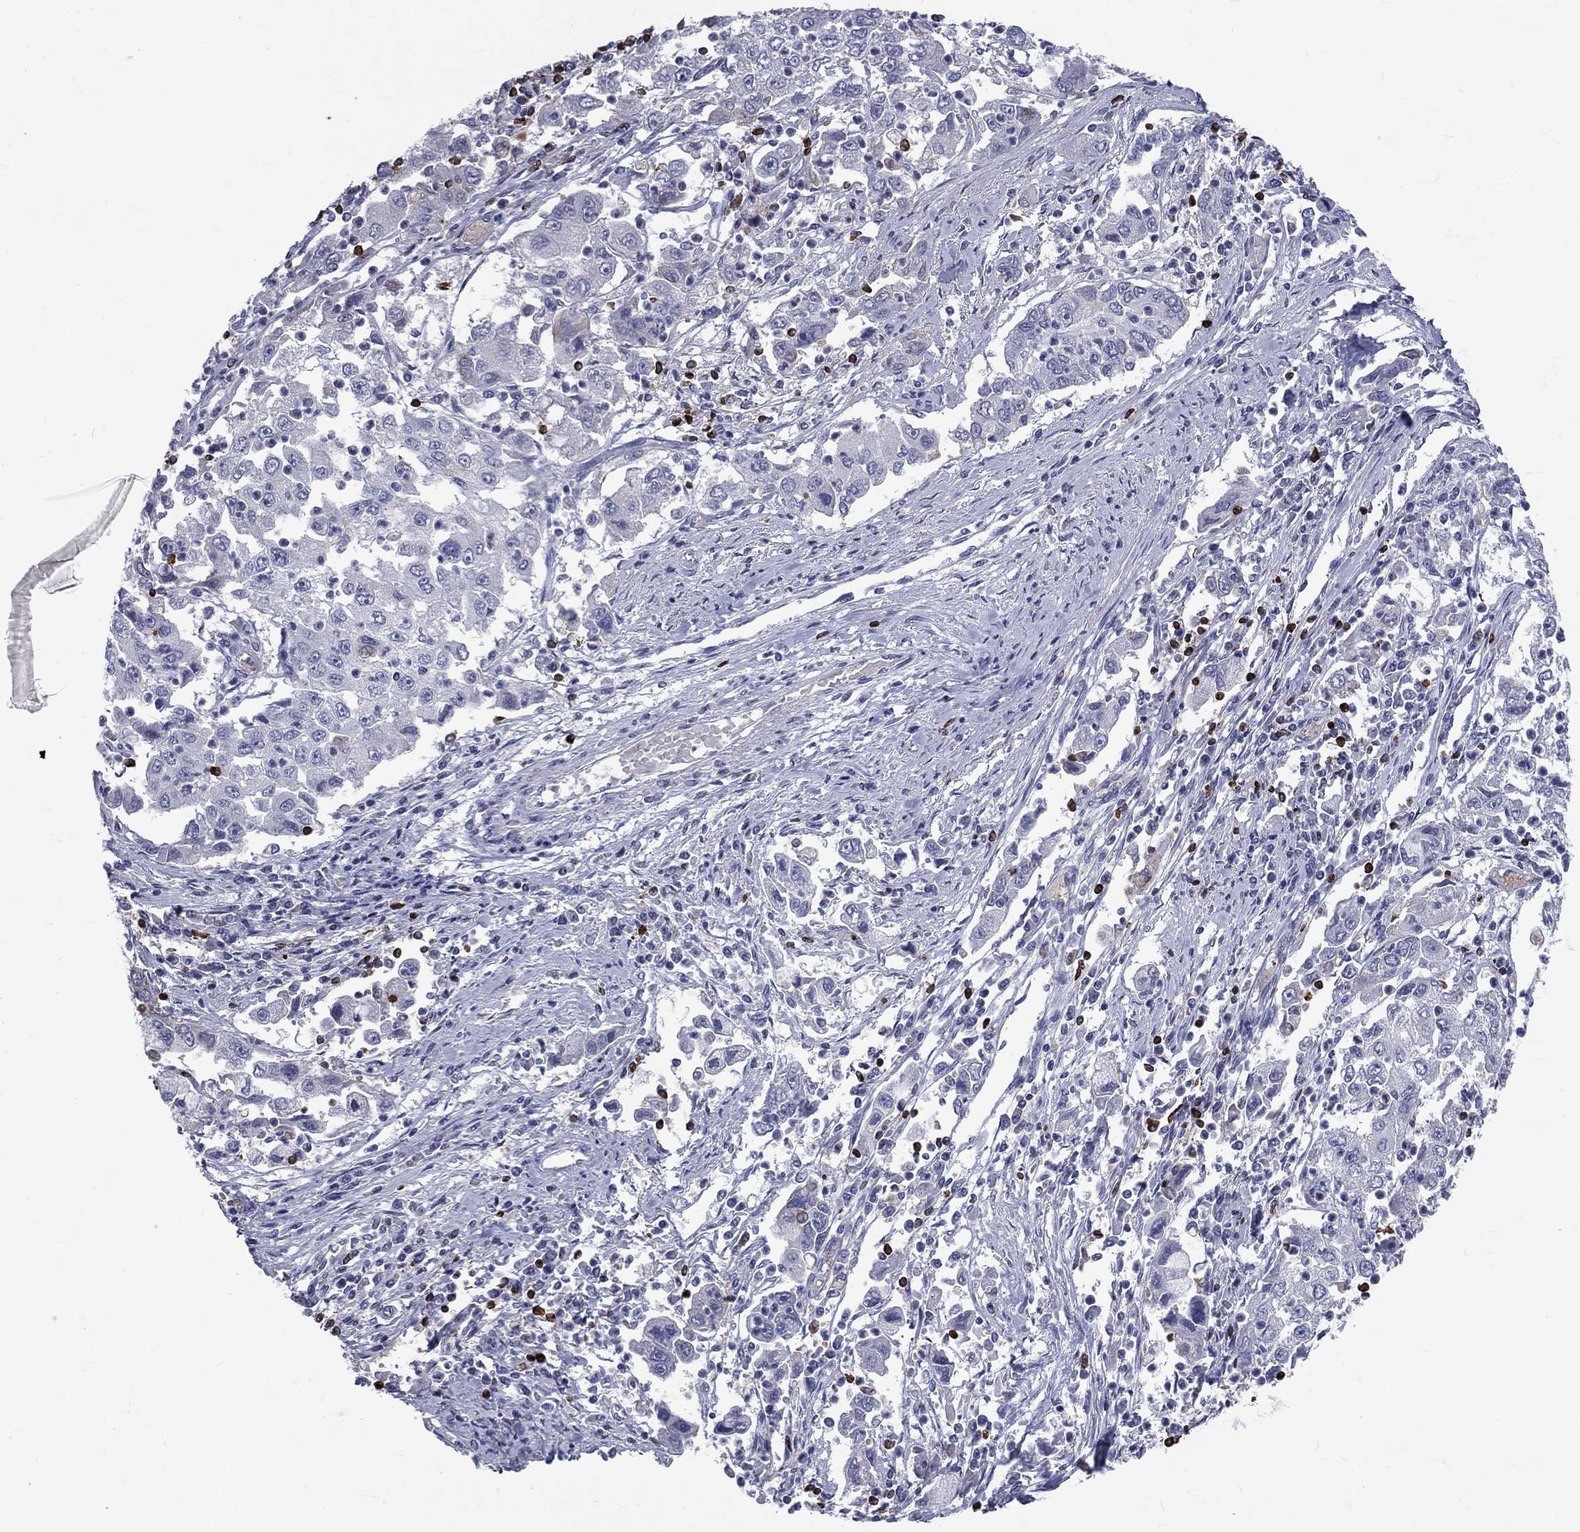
{"staining": {"intensity": "negative", "quantity": "none", "location": "none"}, "tissue": "cervical cancer", "cell_type": "Tumor cells", "image_type": "cancer", "snomed": [{"axis": "morphology", "description": "Squamous cell carcinoma, NOS"}, {"axis": "topography", "description": "Cervix"}], "caption": "Cervical cancer was stained to show a protein in brown. There is no significant positivity in tumor cells. Brightfield microscopy of immunohistochemistry stained with DAB (3,3'-diaminobenzidine) (brown) and hematoxylin (blue), captured at high magnification.", "gene": "CTSW", "patient": {"sex": "female", "age": 36}}